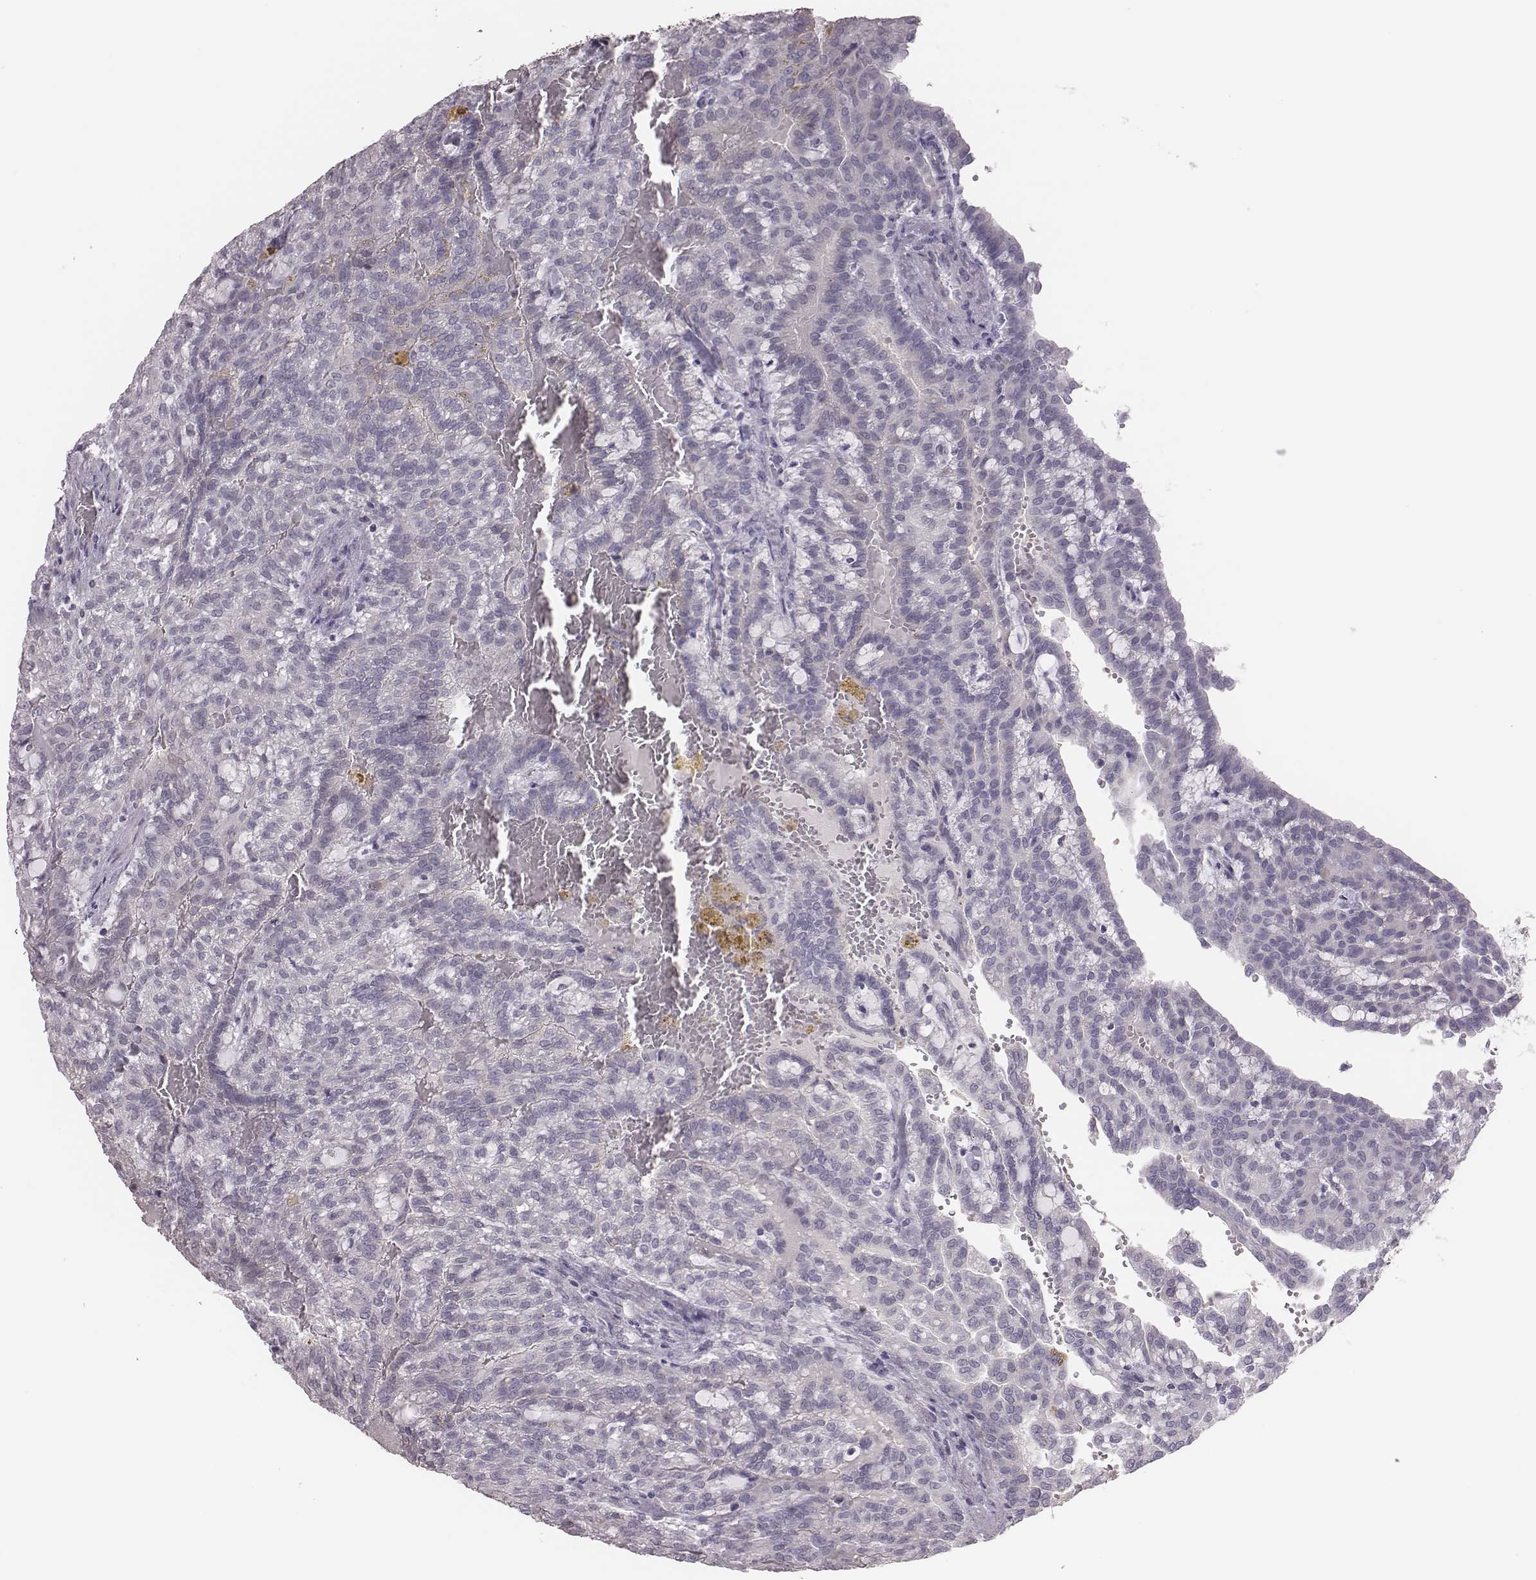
{"staining": {"intensity": "negative", "quantity": "none", "location": "none"}, "tissue": "renal cancer", "cell_type": "Tumor cells", "image_type": "cancer", "snomed": [{"axis": "morphology", "description": "Adenocarcinoma, NOS"}, {"axis": "topography", "description": "Kidney"}], "caption": "Immunohistochemistry (IHC) of renal adenocarcinoma shows no expression in tumor cells. (IHC, brightfield microscopy, high magnification).", "gene": "PBK", "patient": {"sex": "male", "age": 63}}